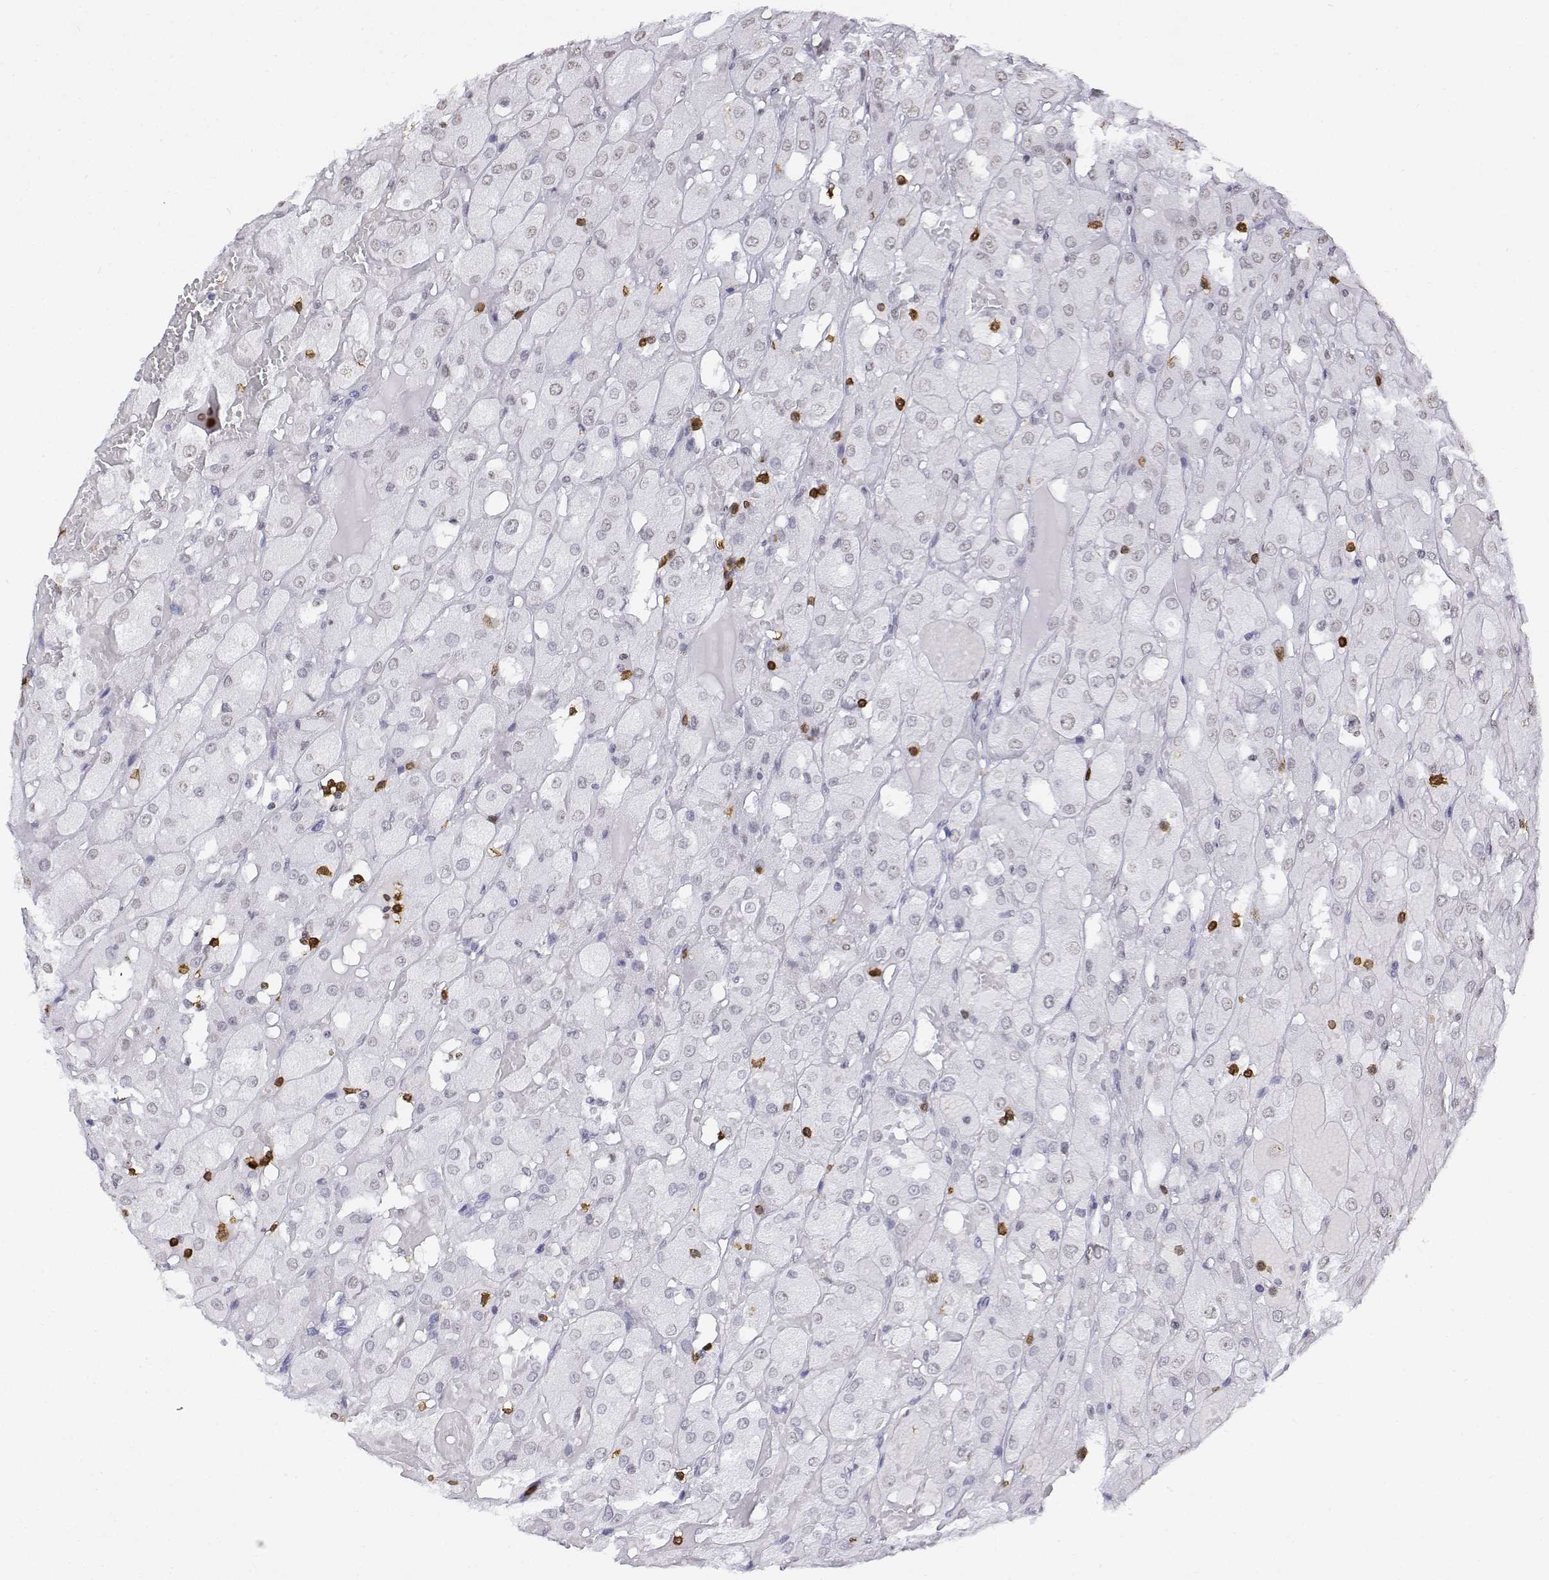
{"staining": {"intensity": "negative", "quantity": "none", "location": "none"}, "tissue": "renal cancer", "cell_type": "Tumor cells", "image_type": "cancer", "snomed": [{"axis": "morphology", "description": "Adenocarcinoma, NOS"}, {"axis": "topography", "description": "Kidney"}], "caption": "This micrograph is of renal cancer stained with IHC to label a protein in brown with the nuclei are counter-stained blue. There is no expression in tumor cells.", "gene": "CD3E", "patient": {"sex": "male", "age": 72}}